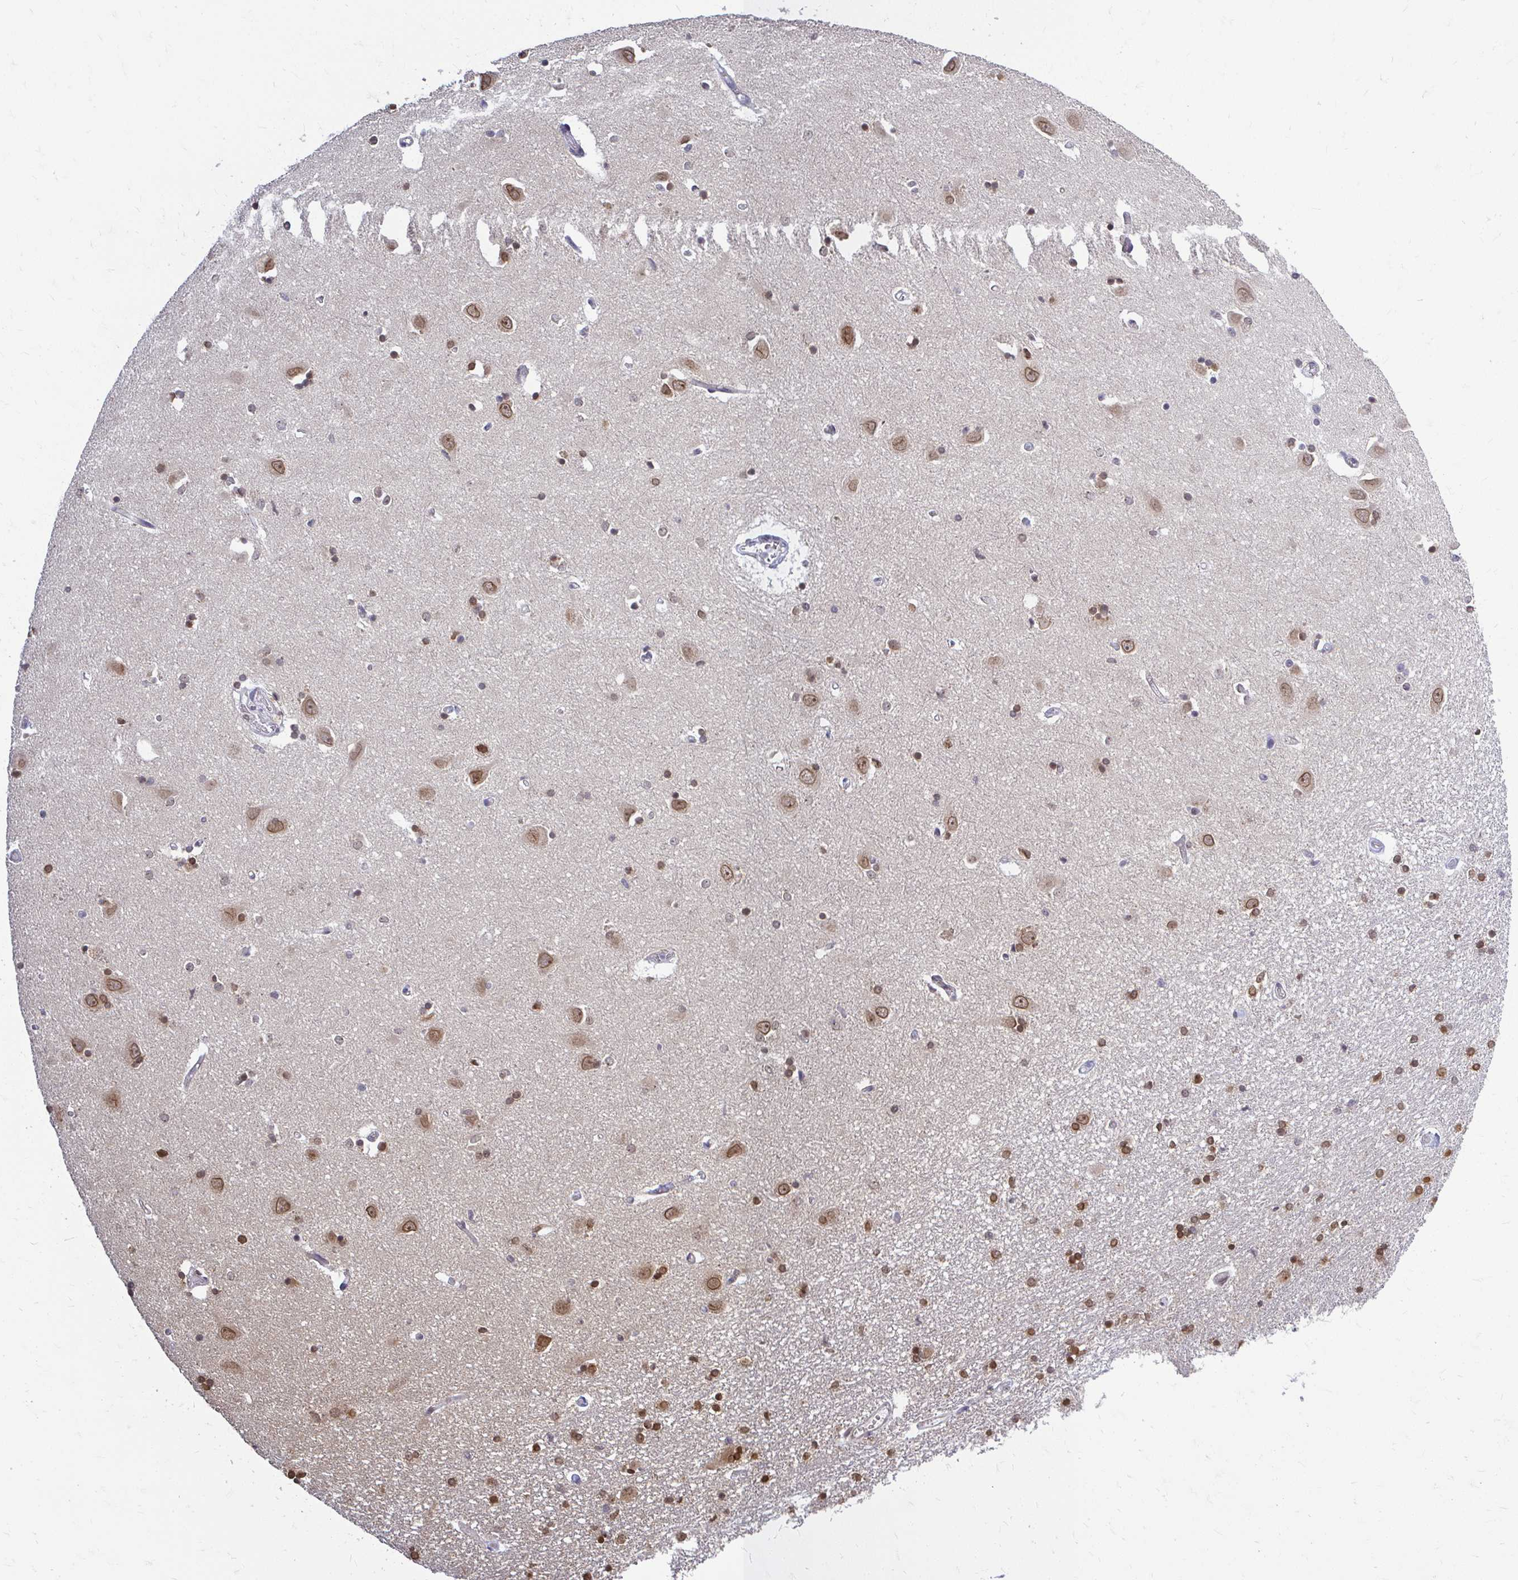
{"staining": {"intensity": "moderate", "quantity": "25%-75%", "location": "nuclear"}, "tissue": "caudate", "cell_type": "Glial cells", "image_type": "normal", "snomed": [{"axis": "morphology", "description": "Normal tissue, NOS"}, {"axis": "topography", "description": "Lateral ventricle wall"}, {"axis": "topography", "description": "Hippocampus"}], "caption": "IHC micrograph of benign caudate: human caudate stained using immunohistochemistry demonstrates medium levels of moderate protein expression localized specifically in the nuclear of glial cells, appearing as a nuclear brown color.", "gene": "XPO1", "patient": {"sex": "female", "age": 63}}